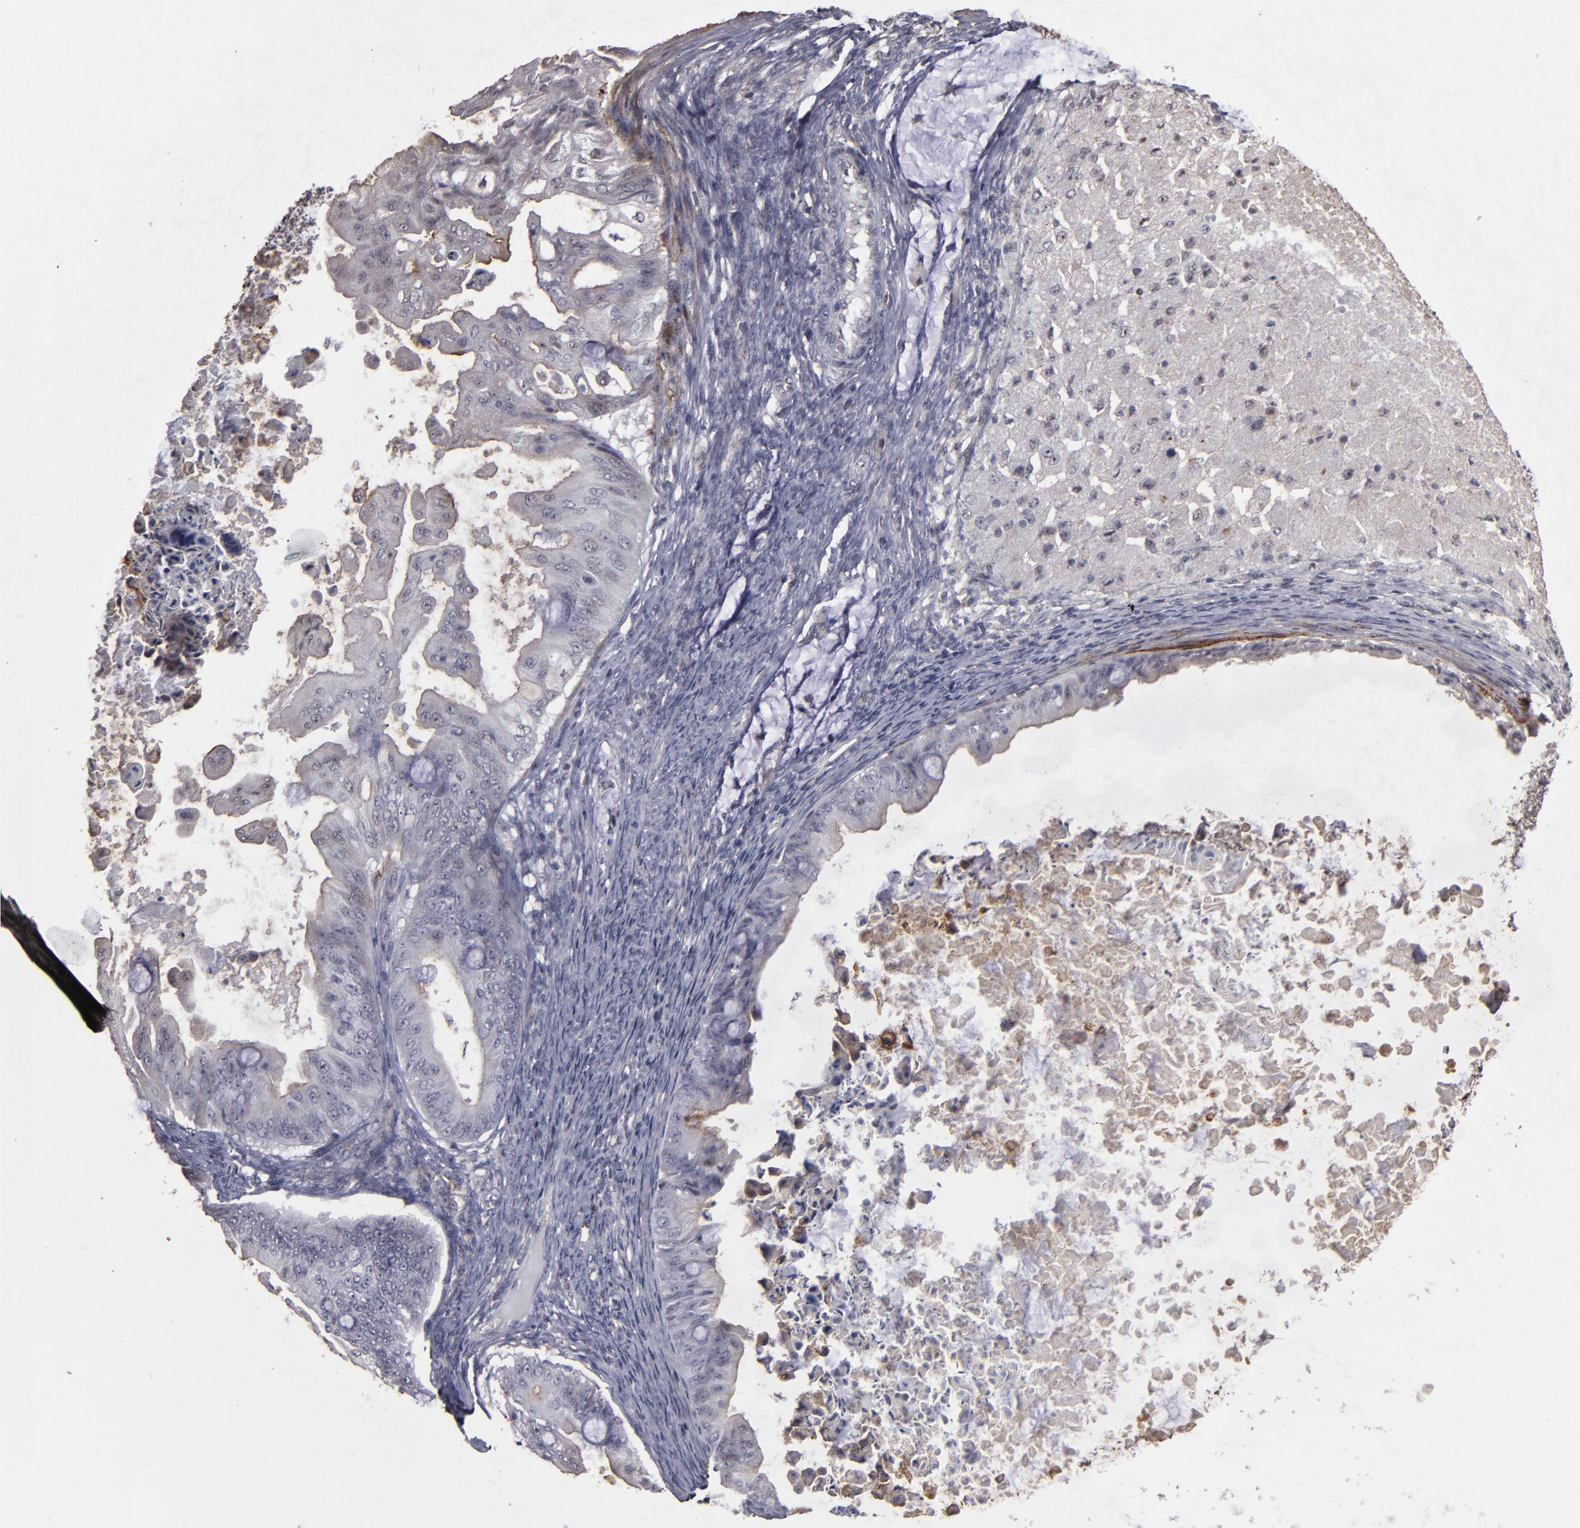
{"staining": {"intensity": "weak", "quantity": "25%-75%", "location": "cytoplasmic/membranous"}, "tissue": "ovarian cancer", "cell_type": "Tumor cells", "image_type": "cancer", "snomed": [{"axis": "morphology", "description": "Cystadenocarcinoma, mucinous, NOS"}, {"axis": "topography", "description": "Ovary"}], "caption": "Ovarian cancer (mucinous cystadenocarcinoma) was stained to show a protein in brown. There is low levels of weak cytoplasmic/membranous staining in approximately 25%-75% of tumor cells.", "gene": "CD55", "patient": {"sex": "female", "age": 37}}